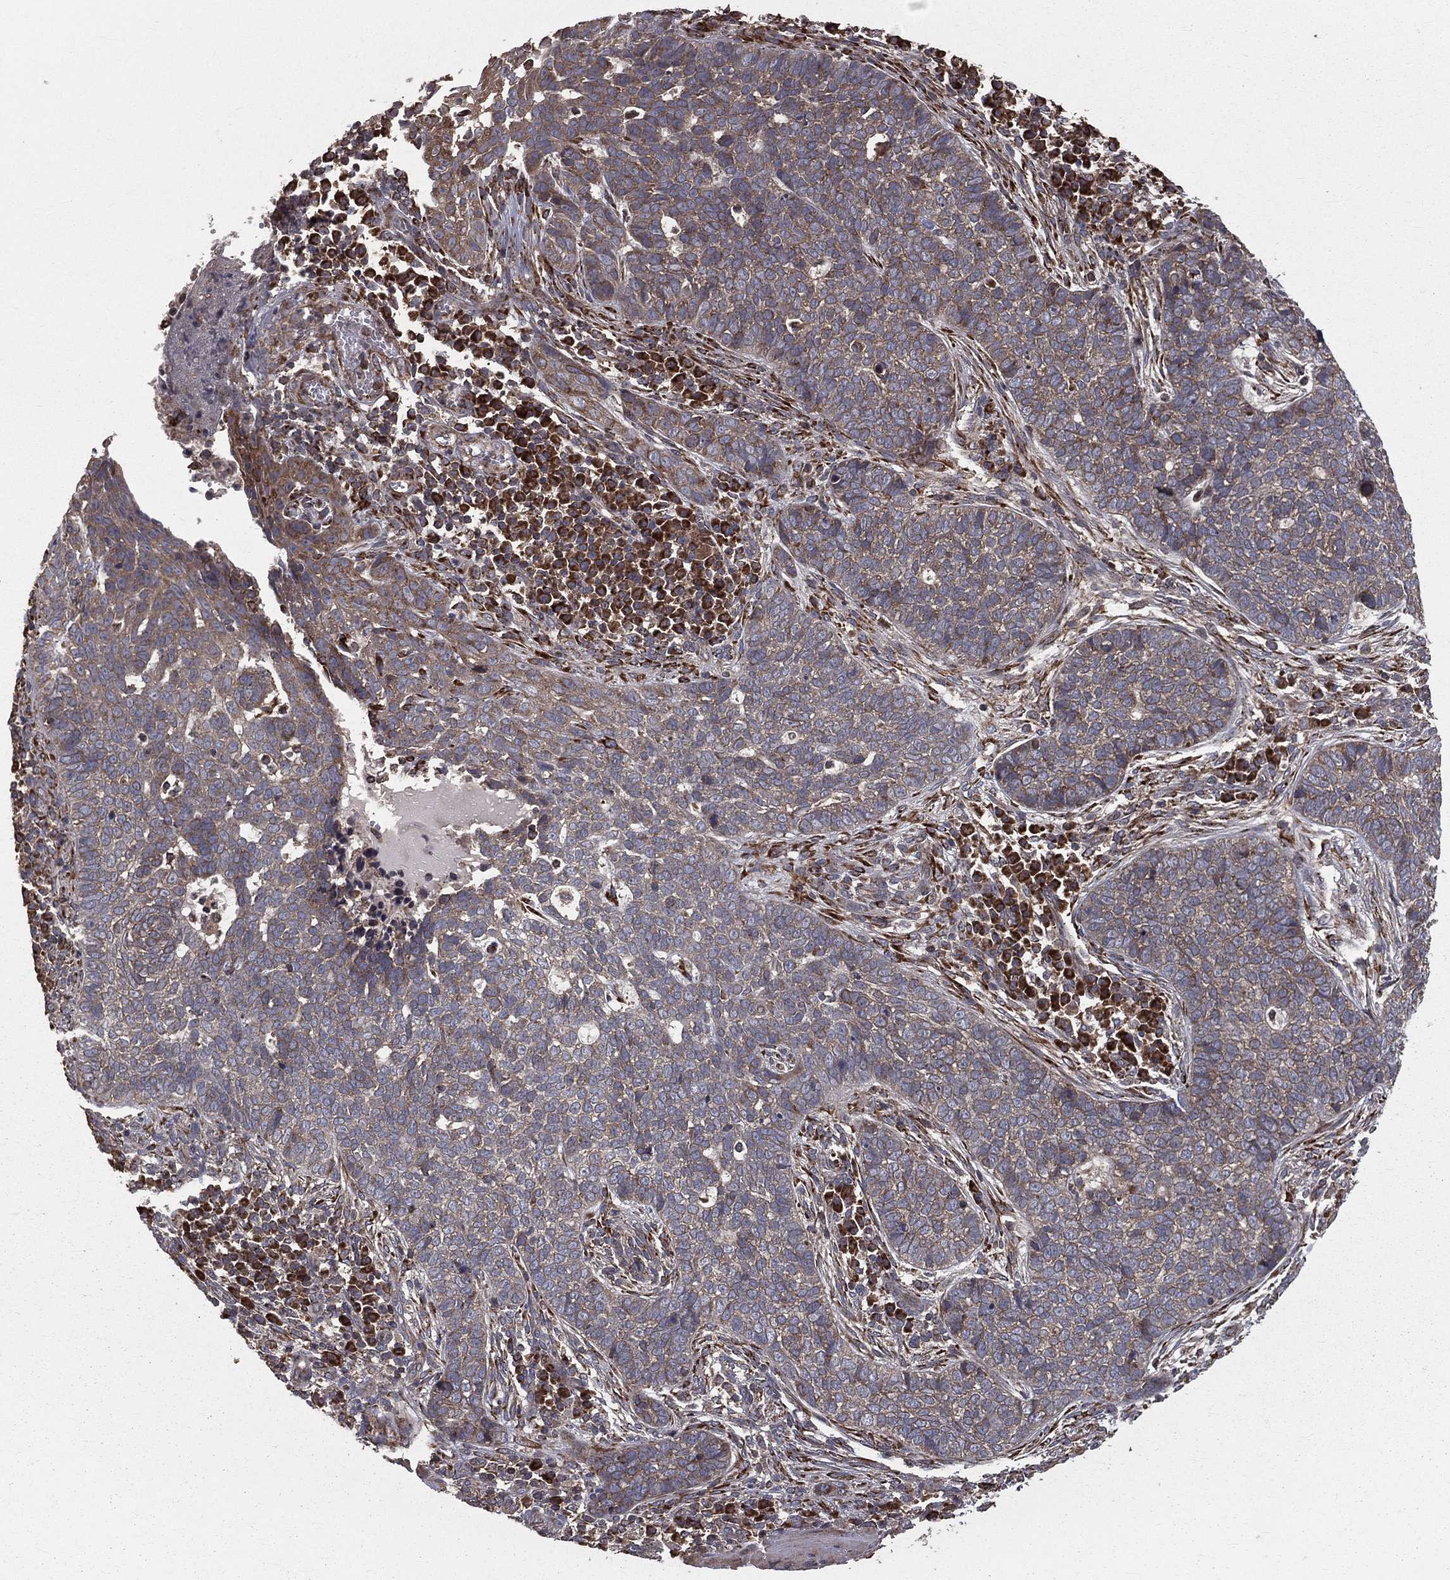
{"staining": {"intensity": "weak", "quantity": "<25%", "location": "cytoplasmic/membranous"}, "tissue": "skin cancer", "cell_type": "Tumor cells", "image_type": "cancer", "snomed": [{"axis": "morphology", "description": "Basal cell carcinoma"}, {"axis": "topography", "description": "Skin"}], "caption": "Skin cancer (basal cell carcinoma) was stained to show a protein in brown. There is no significant expression in tumor cells. (Immunohistochemistry (ihc), brightfield microscopy, high magnification).", "gene": "OLFML1", "patient": {"sex": "female", "age": 69}}